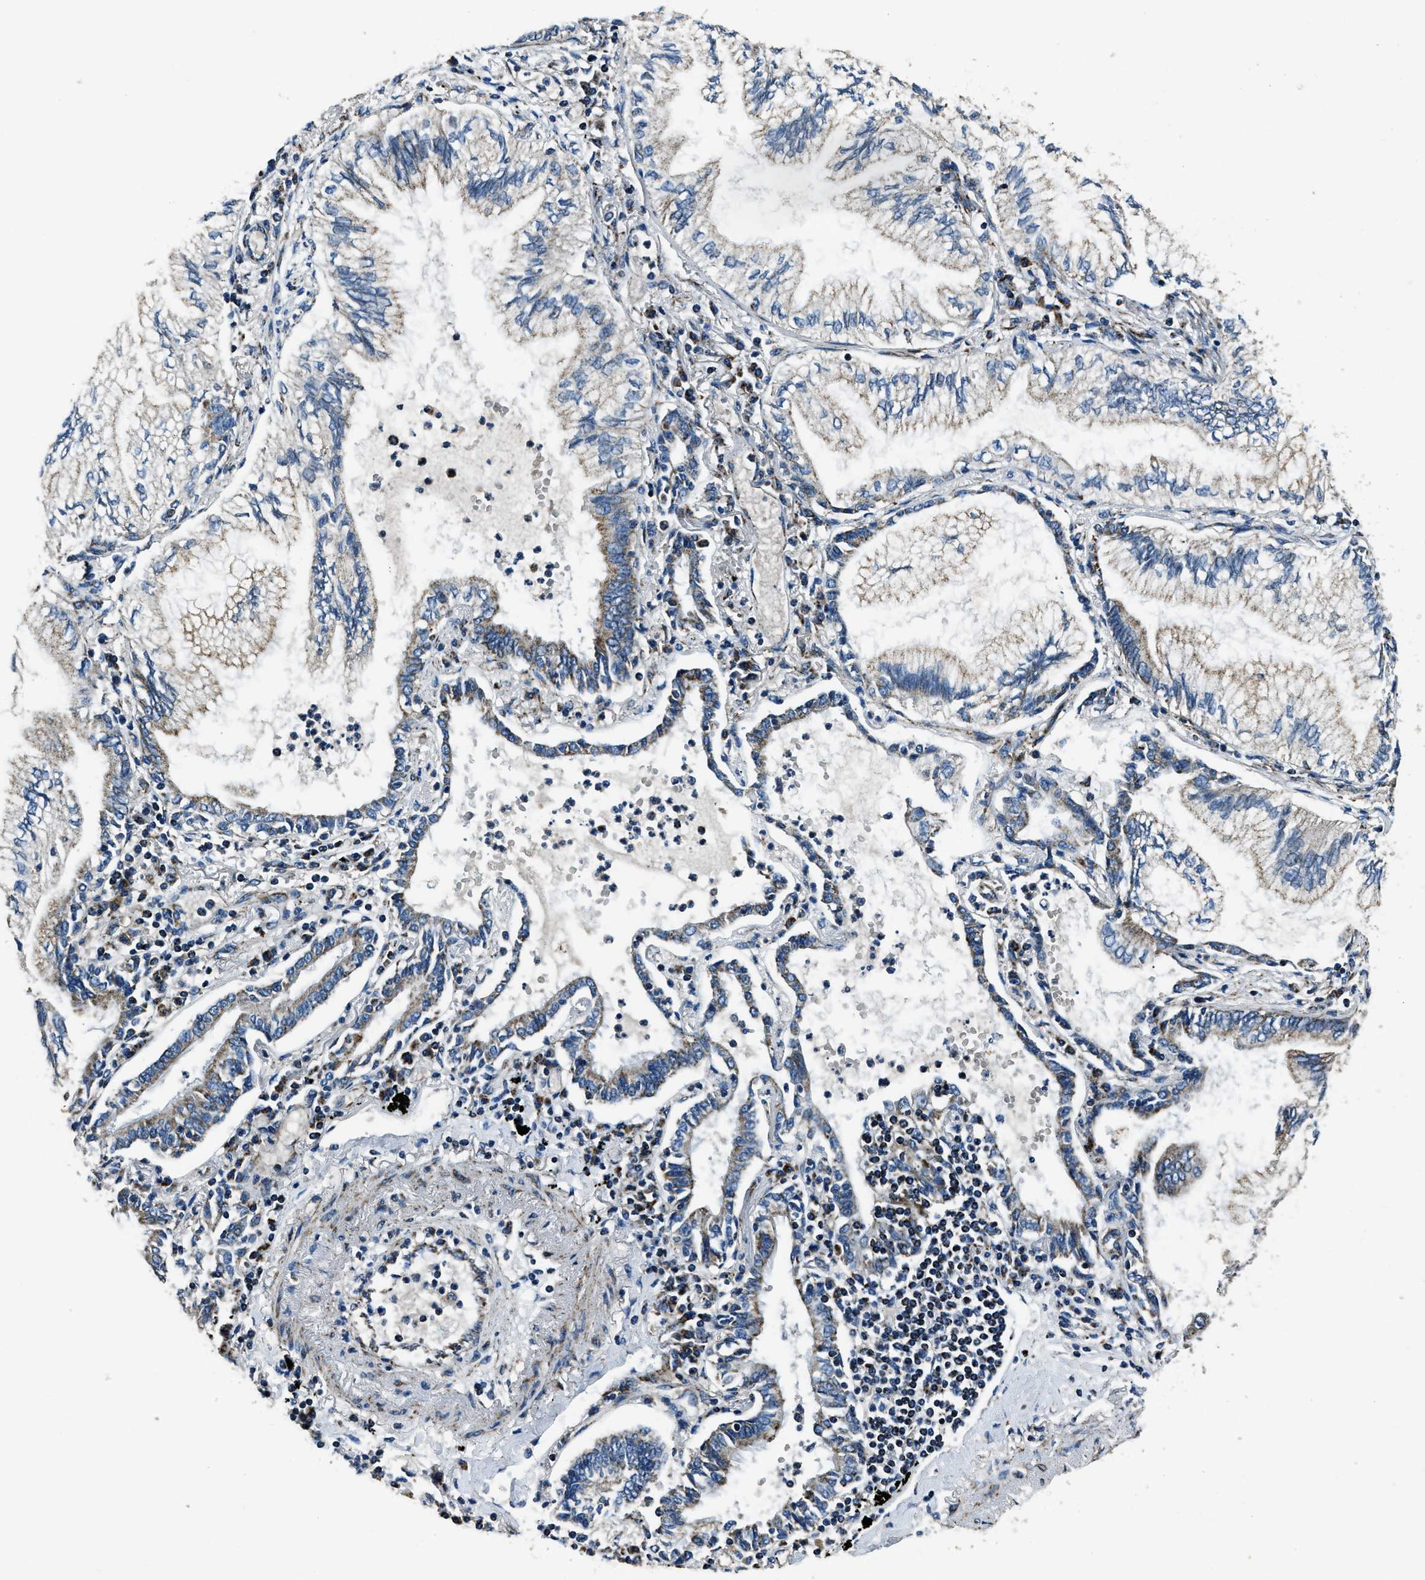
{"staining": {"intensity": "weak", "quantity": "<25%", "location": "cytoplasmic/membranous"}, "tissue": "lung cancer", "cell_type": "Tumor cells", "image_type": "cancer", "snomed": [{"axis": "morphology", "description": "Normal tissue, NOS"}, {"axis": "morphology", "description": "Adenocarcinoma, NOS"}, {"axis": "topography", "description": "Bronchus"}, {"axis": "topography", "description": "Lung"}], "caption": "Human lung cancer (adenocarcinoma) stained for a protein using immunohistochemistry (IHC) demonstrates no staining in tumor cells.", "gene": "OGDH", "patient": {"sex": "female", "age": 70}}